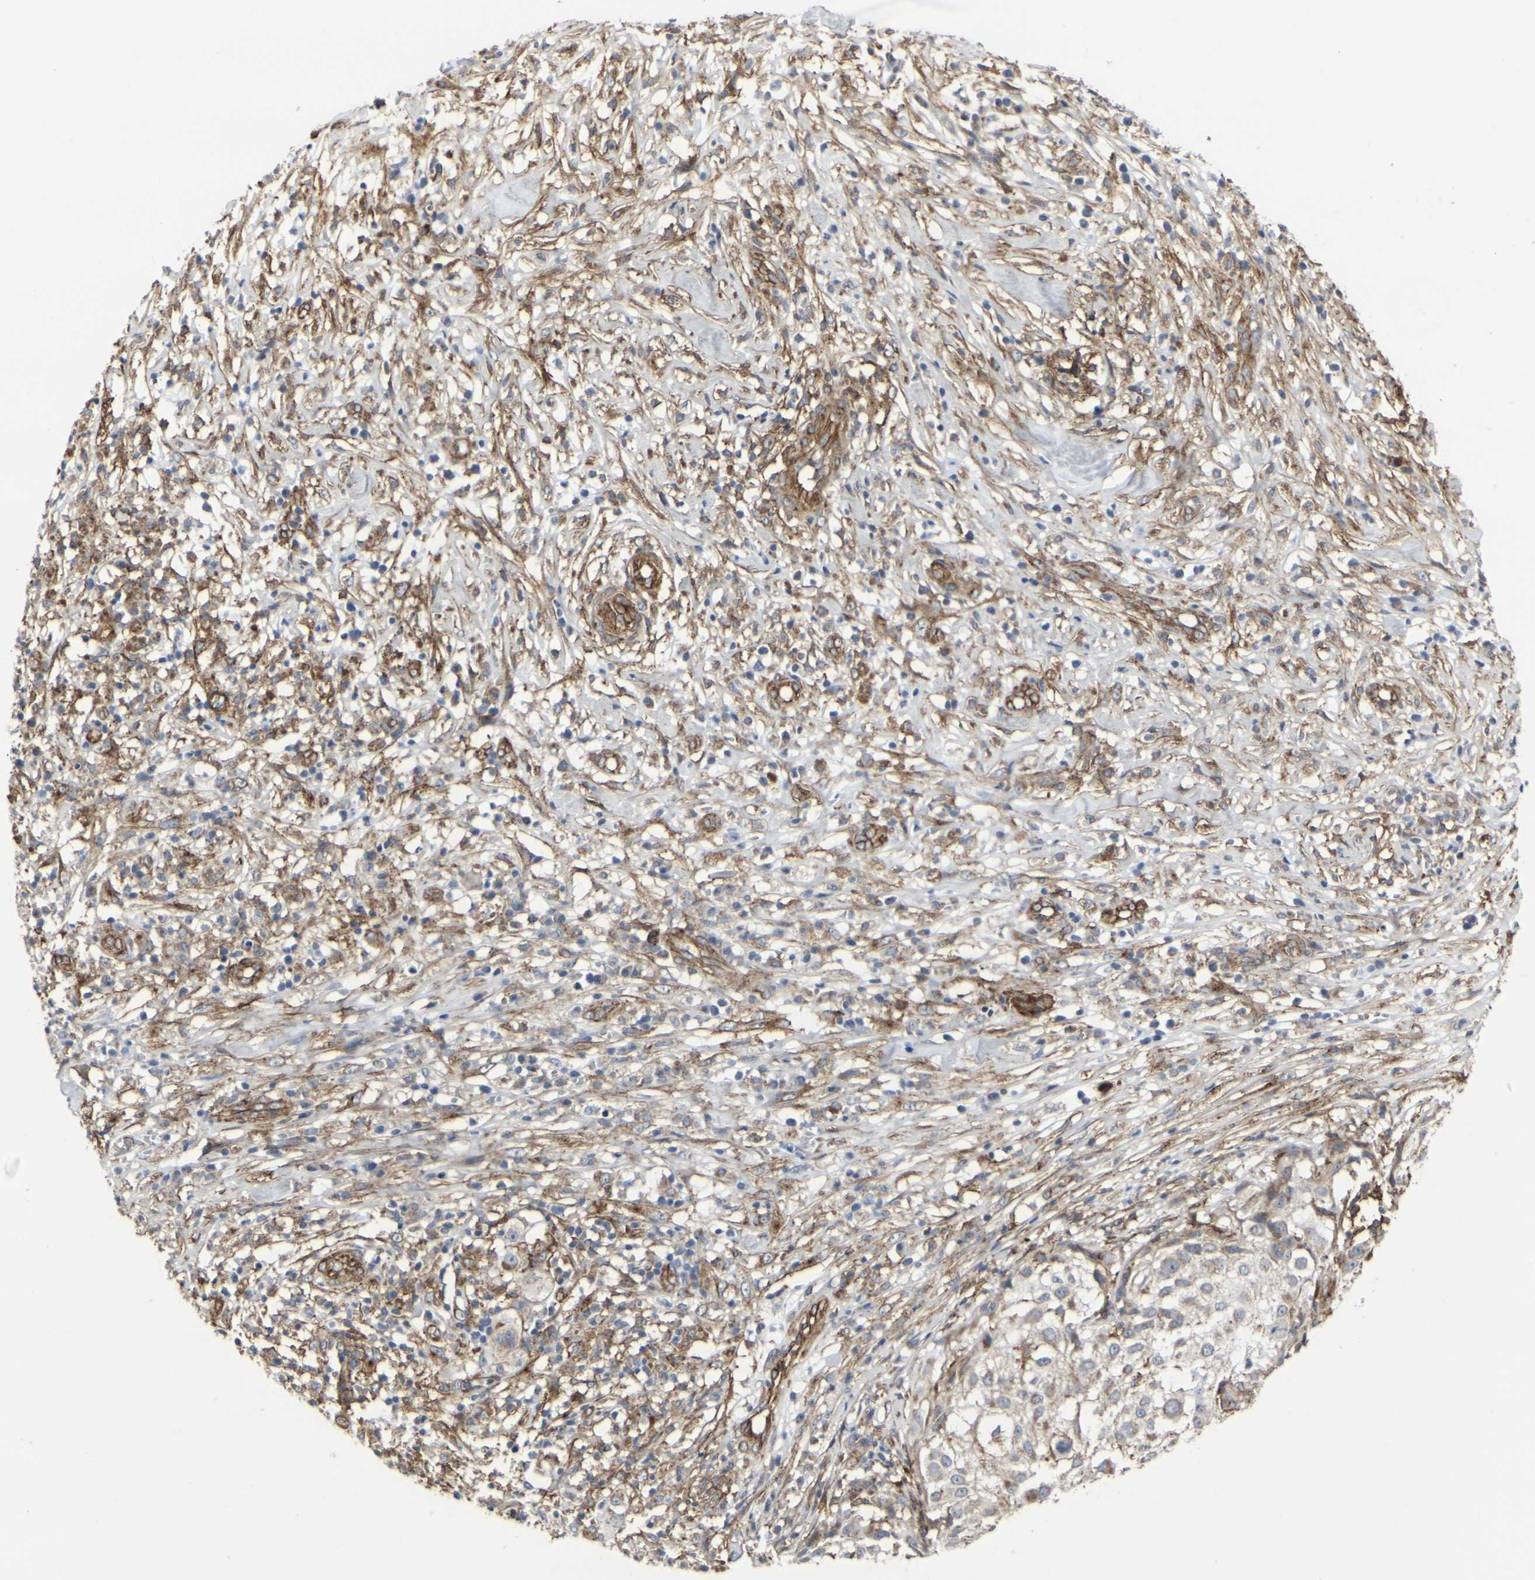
{"staining": {"intensity": "weak", "quantity": "25%-75%", "location": "cytoplasmic/membranous"}, "tissue": "melanoma", "cell_type": "Tumor cells", "image_type": "cancer", "snomed": [{"axis": "morphology", "description": "Necrosis, NOS"}, {"axis": "morphology", "description": "Malignant melanoma, NOS"}, {"axis": "topography", "description": "Skin"}], "caption": "Immunohistochemistry (DAB) staining of human malignant melanoma reveals weak cytoplasmic/membranous protein staining in approximately 25%-75% of tumor cells. The protein is shown in brown color, while the nuclei are stained blue.", "gene": "MYOF", "patient": {"sex": "female", "age": 87}}